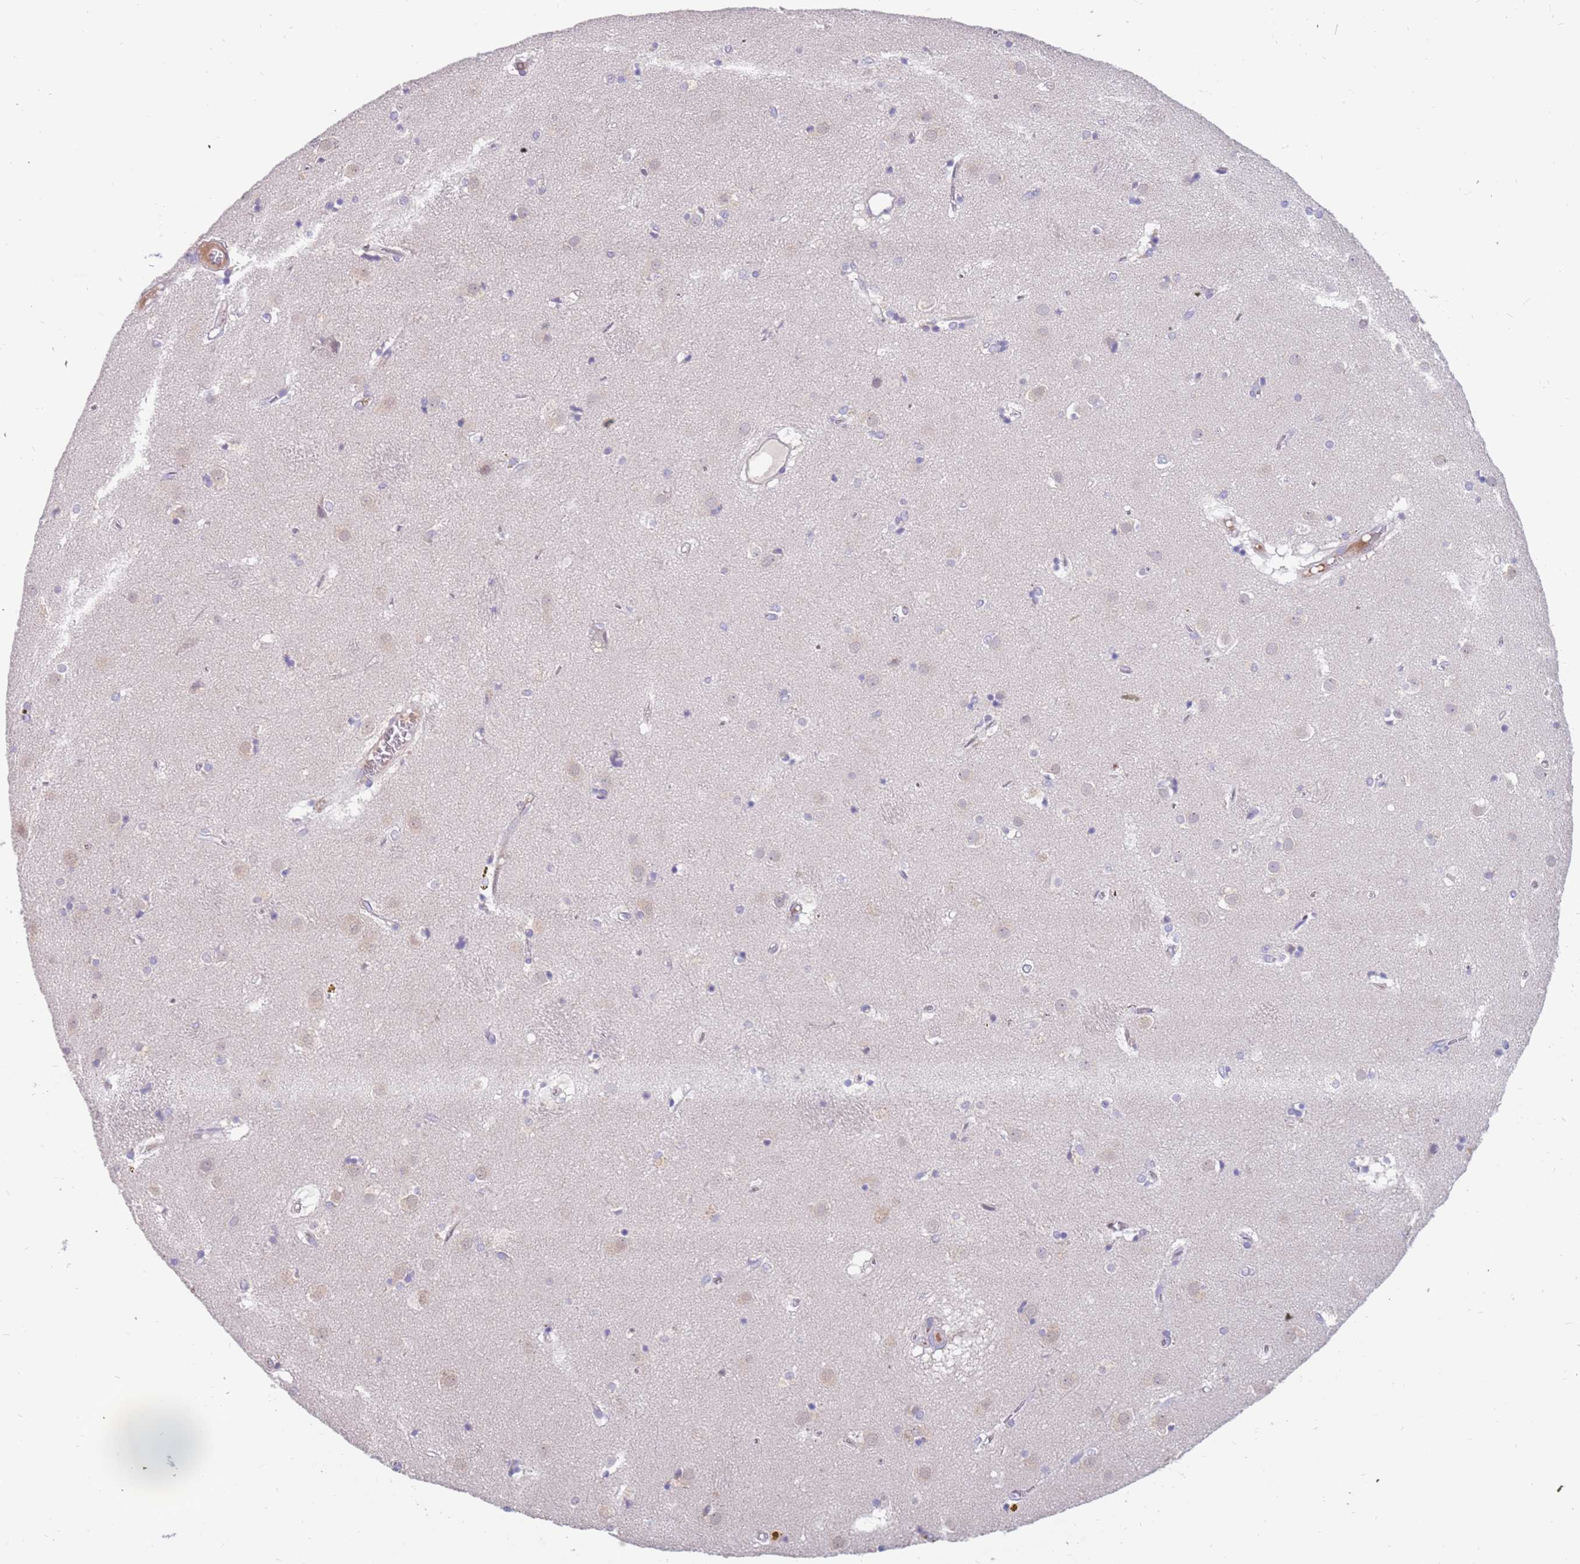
{"staining": {"intensity": "negative", "quantity": "none", "location": "none"}, "tissue": "caudate", "cell_type": "Glial cells", "image_type": "normal", "snomed": [{"axis": "morphology", "description": "Normal tissue, NOS"}, {"axis": "topography", "description": "Lateral ventricle wall"}], "caption": "An IHC image of unremarkable caudate is shown. There is no staining in glial cells of caudate.", "gene": "ZNF746", "patient": {"sex": "male", "age": 70}}